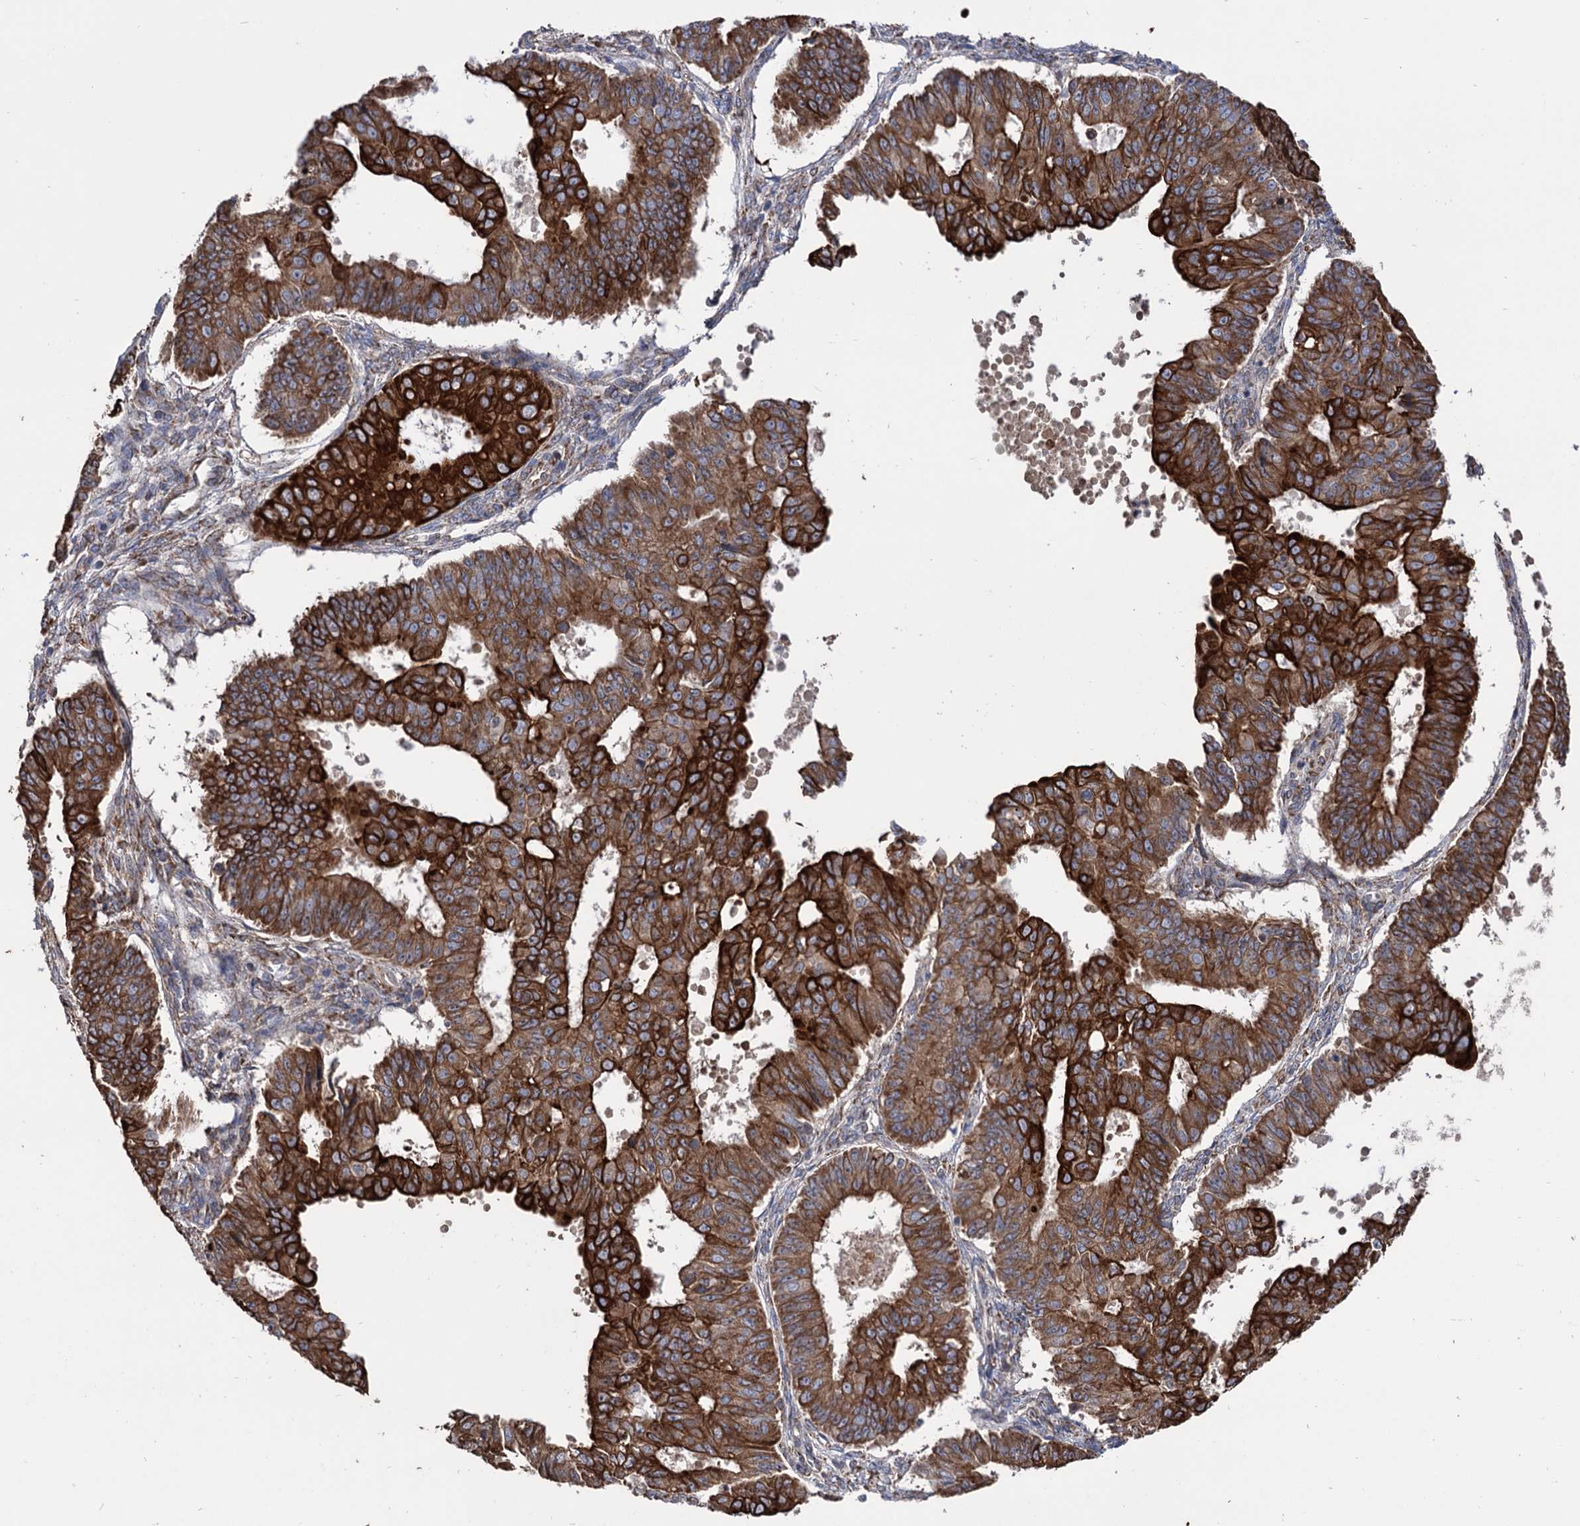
{"staining": {"intensity": "strong", "quantity": ">75%", "location": "cytoplasmic/membranous"}, "tissue": "ovarian cancer", "cell_type": "Tumor cells", "image_type": "cancer", "snomed": [{"axis": "morphology", "description": "Carcinoma, endometroid"}, {"axis": "topography", "description": "Appendix"}, {"axis": "topography", "description": "Ovary"}], "caption": "This is an image of IHC staining of ovarian cancer (endometroid carcinoma), which shows strong expression in the cytoplasmic/membranous of tumor cells.", "gene": "CDAN1", "patient": {"sex": "female", "age": 42}}